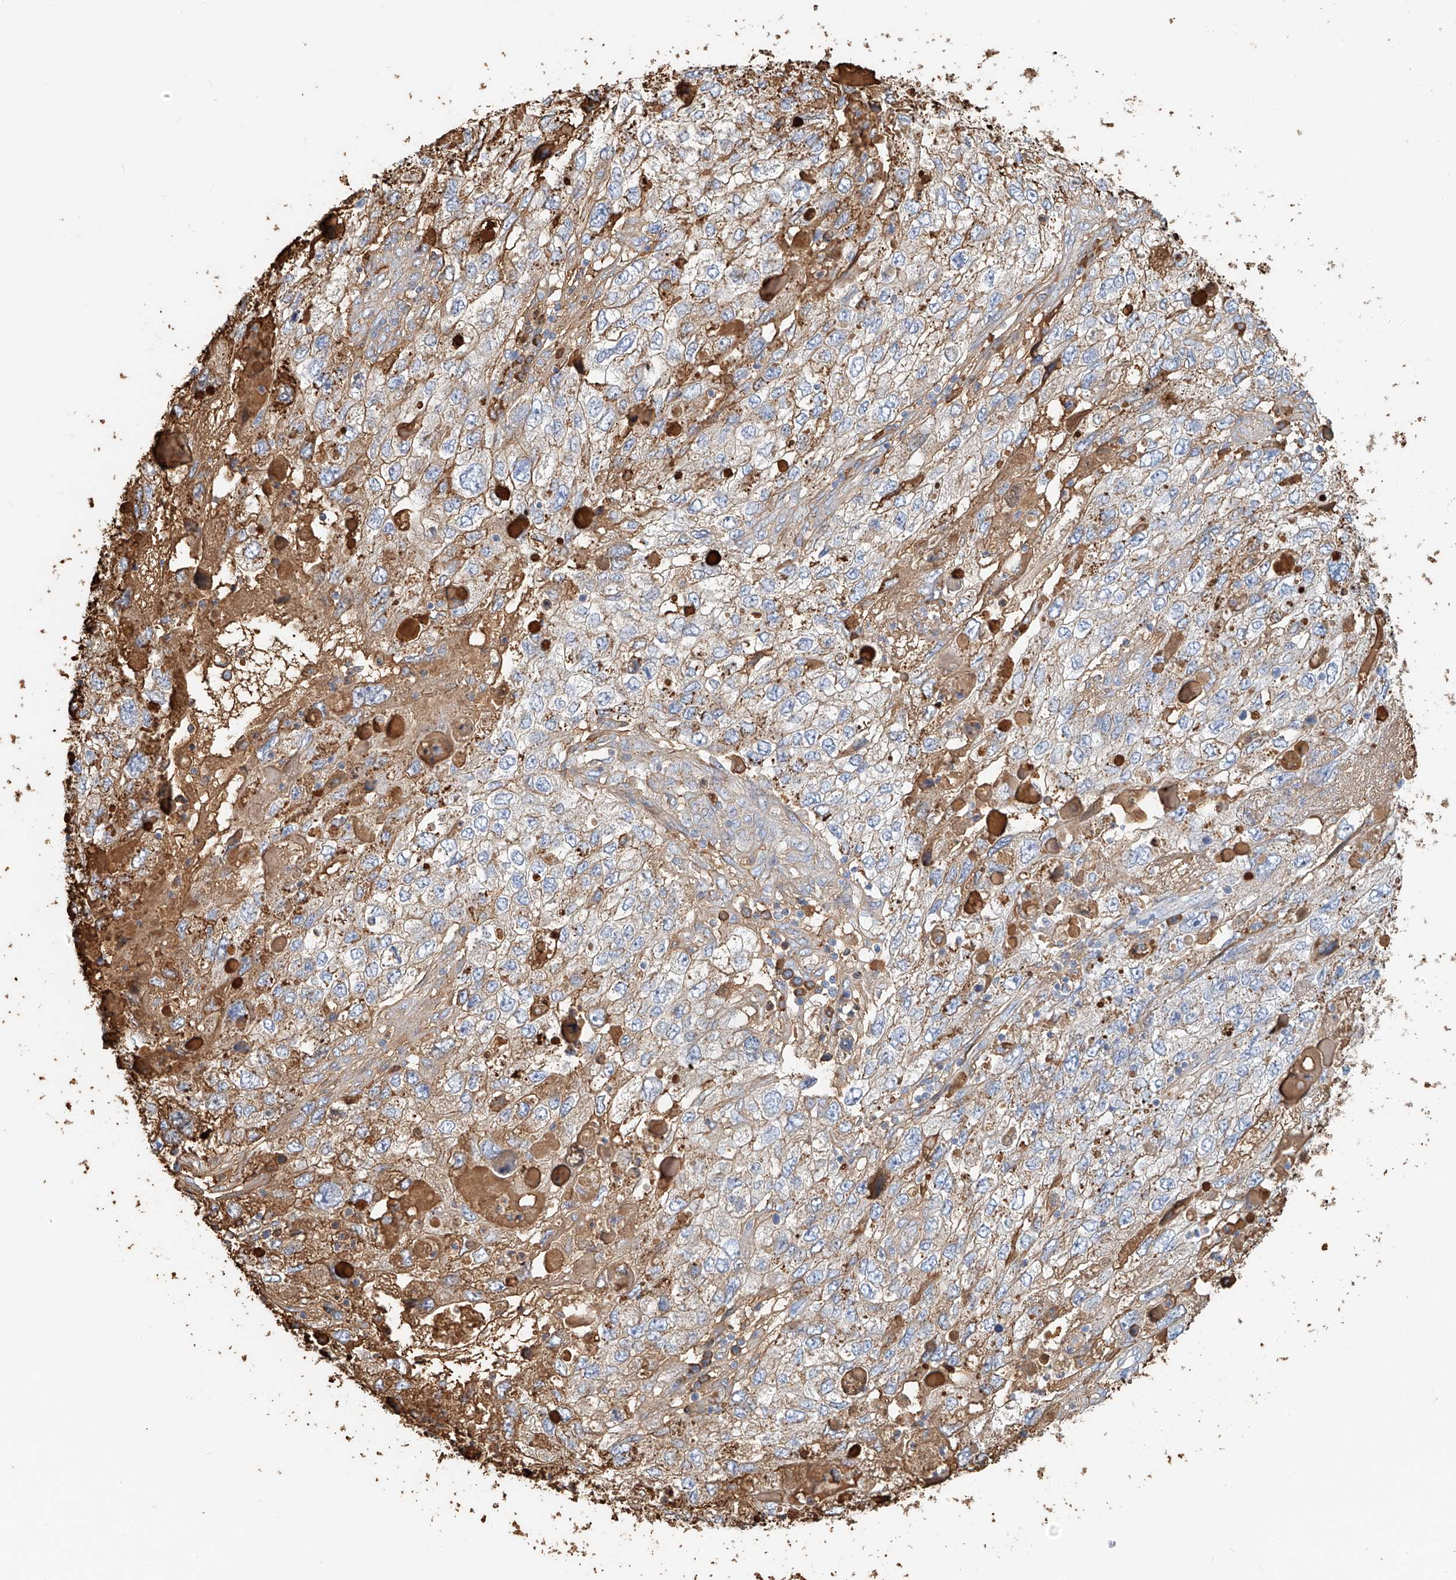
{"staining": {"intensity": "weak", "quantity": "25%-75%", "location": "cytoplasmic/membranous"}, "tissue": "endometrial cancer", "cell_type": "Tumor cells", "image_type": "cancer", "snomed": [{"axis": "morphology", "description": "Adenocarcinoma, NOS"}, {"axis": "topography", "description": "Endometrium"}], "caption": "Immunohistochemistry (IHC) of human endometrial adenocarcinoma displays low levels of weak cytoplasmic/membranous staining in approximately 25%-75% of tumor cells.", "gene": "ZFP30", "patient": {"sex": "female", "age": 49}}